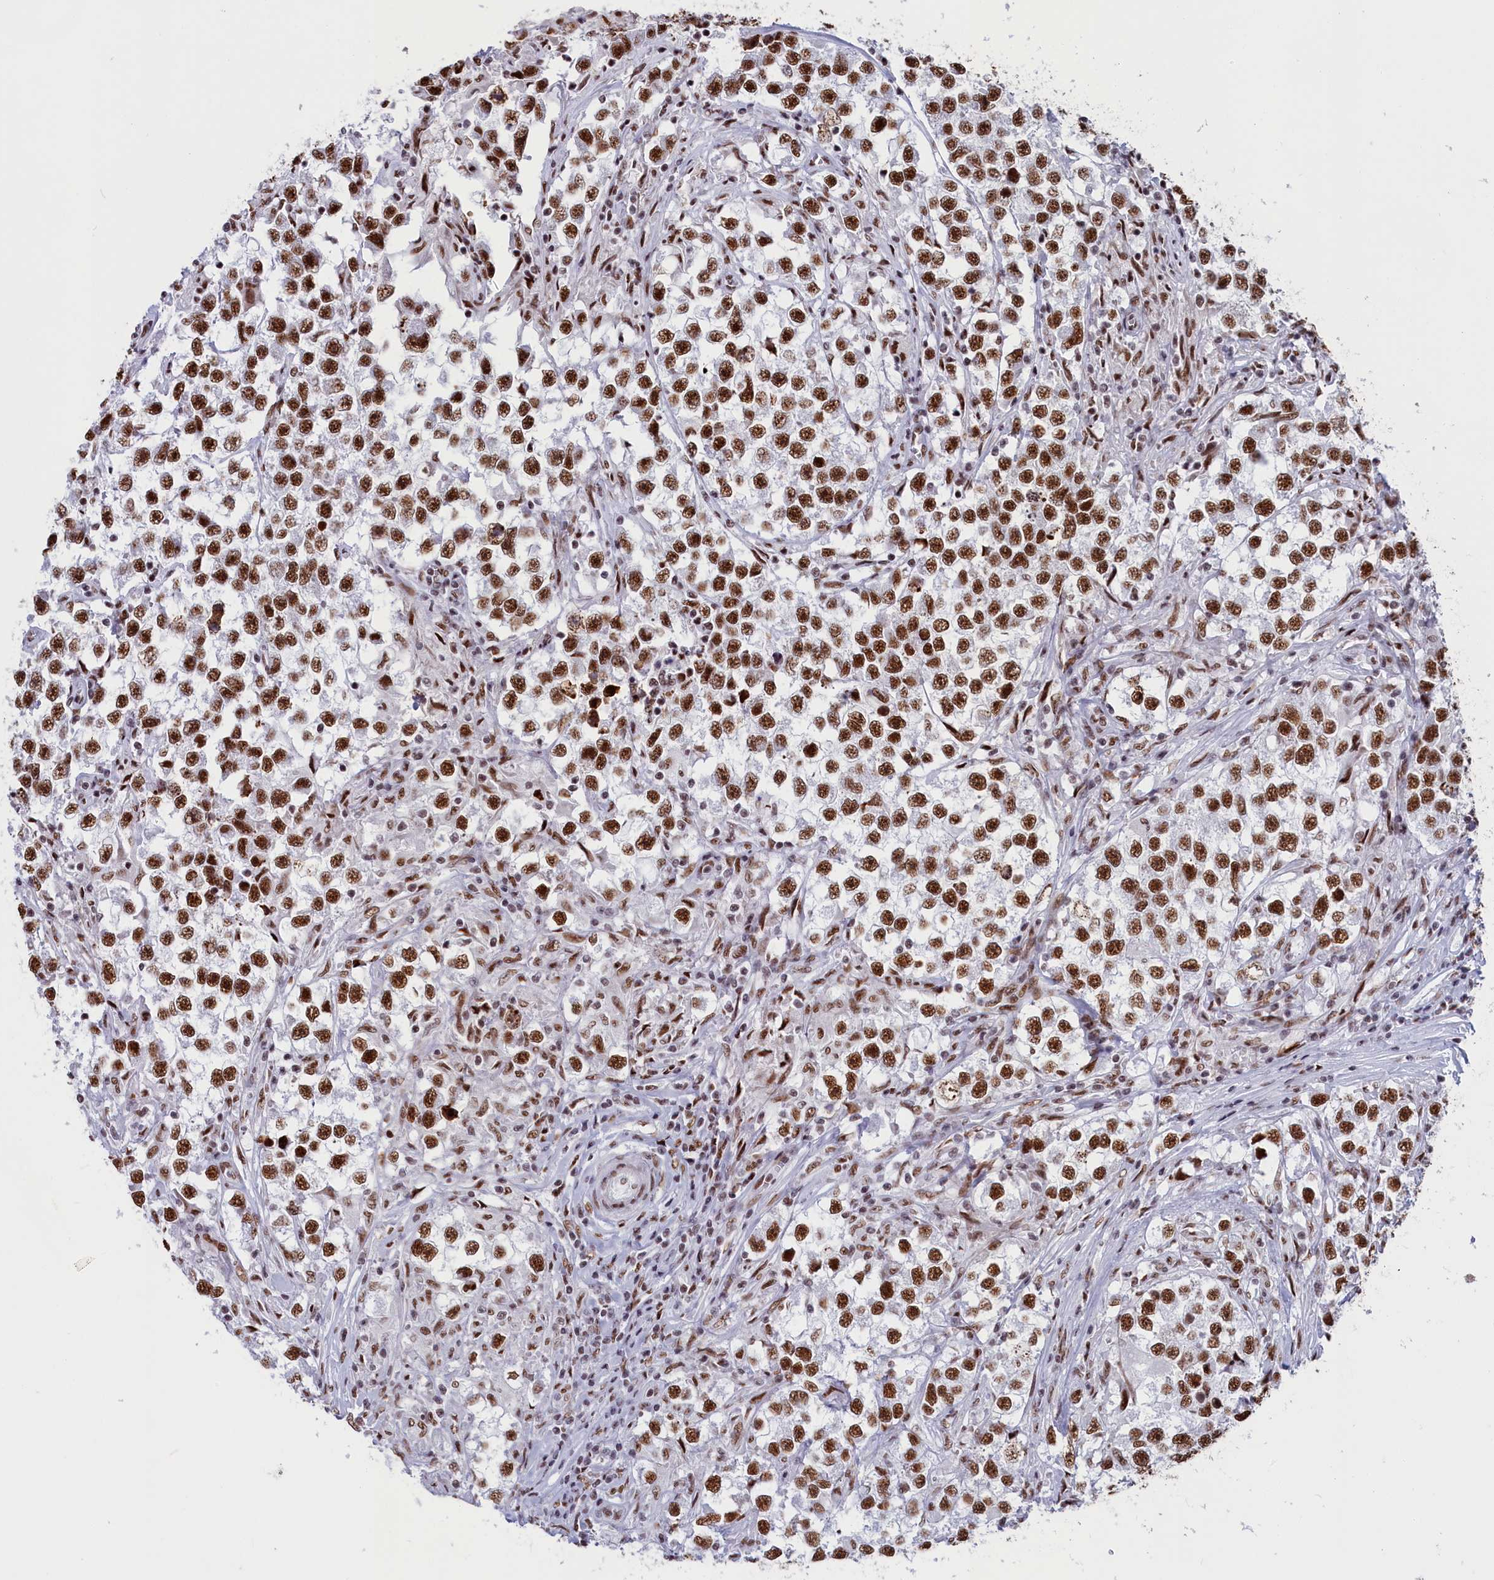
{"staining": {"intensity": "strong", "quantity": ">75%", "location": "nuclear"}, "tissue": "testis cancer", "cell_type": "Tumor cells", "image_type": "cancer", "snomed": [{"axis": "morphology", "description": "Seminoma, NOS"}, {"axis": "topography", "description": "Testis"}], "caption": "Immunohistochemistry photomicrograph of neoplastic tissue: testis seminoma stained using immunohistochemistry (IHC) displays high levels of strong protein expression localized specifically in the nuclear of tumor cells, appearing as a nuclear brown color.", "gene": "SNRNP70", "patient": {"sex": "male", "age": 46}}